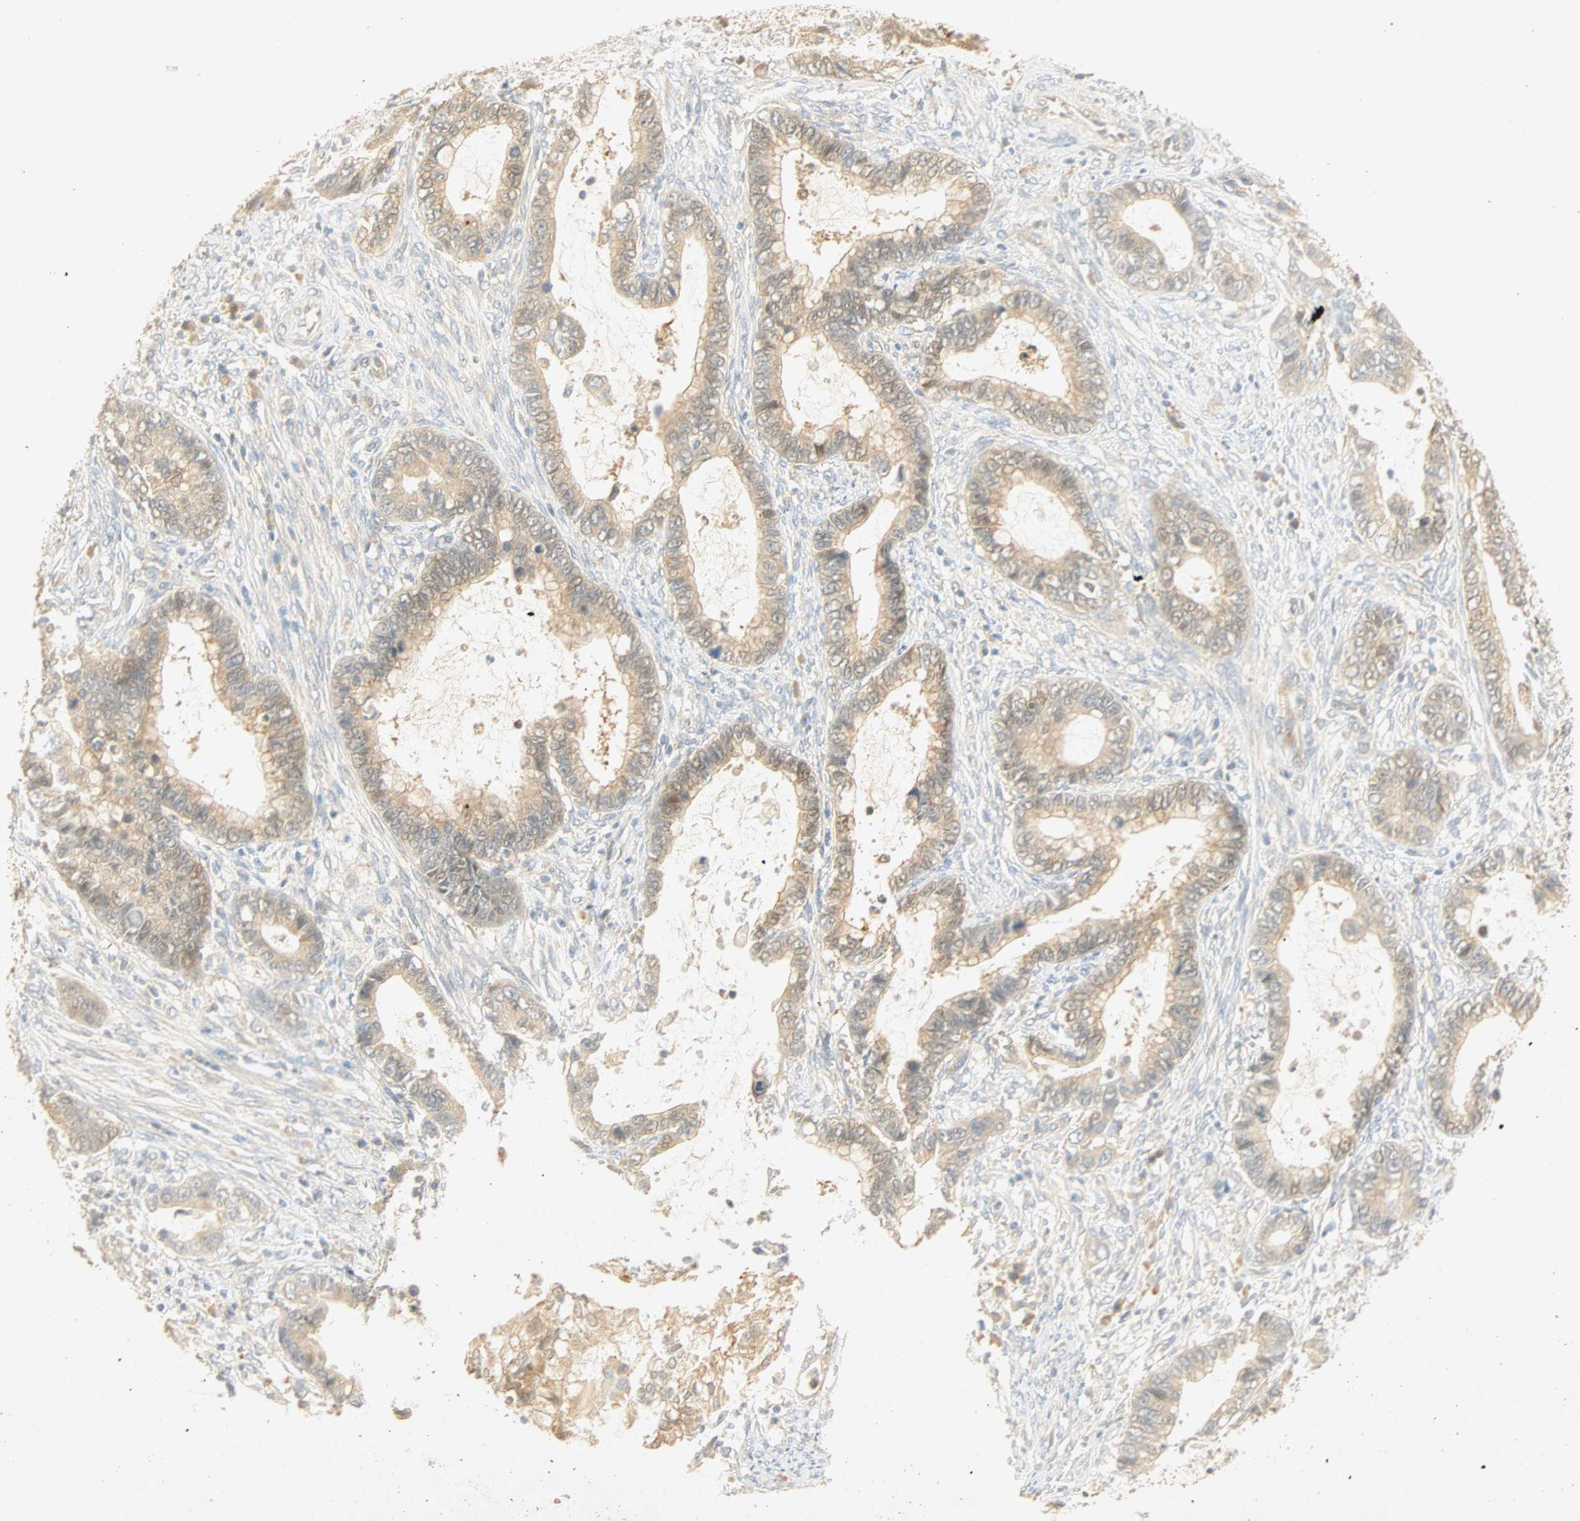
{"staining": {"intensity": "moderate", "quantity": "25%-75%", "location": "cytoplasmic/membranous"}, "tissue": "cervical cancer", "cell_type": "Tumor cells", "image_type": "cancer", "snomed": [{"axis": "morphology", "description": "Adenocarcinoma, NOS"}, {"axis": "topography", "description": "Cervix"}], "caption": "Adenocarcinoma (cervical) stained for a protein (brown) reveals moderate cytoplasmic/membranous positive expression in approximately 25%-75% of tumor cells.", "gene": "SELENBP1", "patient": {"sex": "female", "age": 44}}